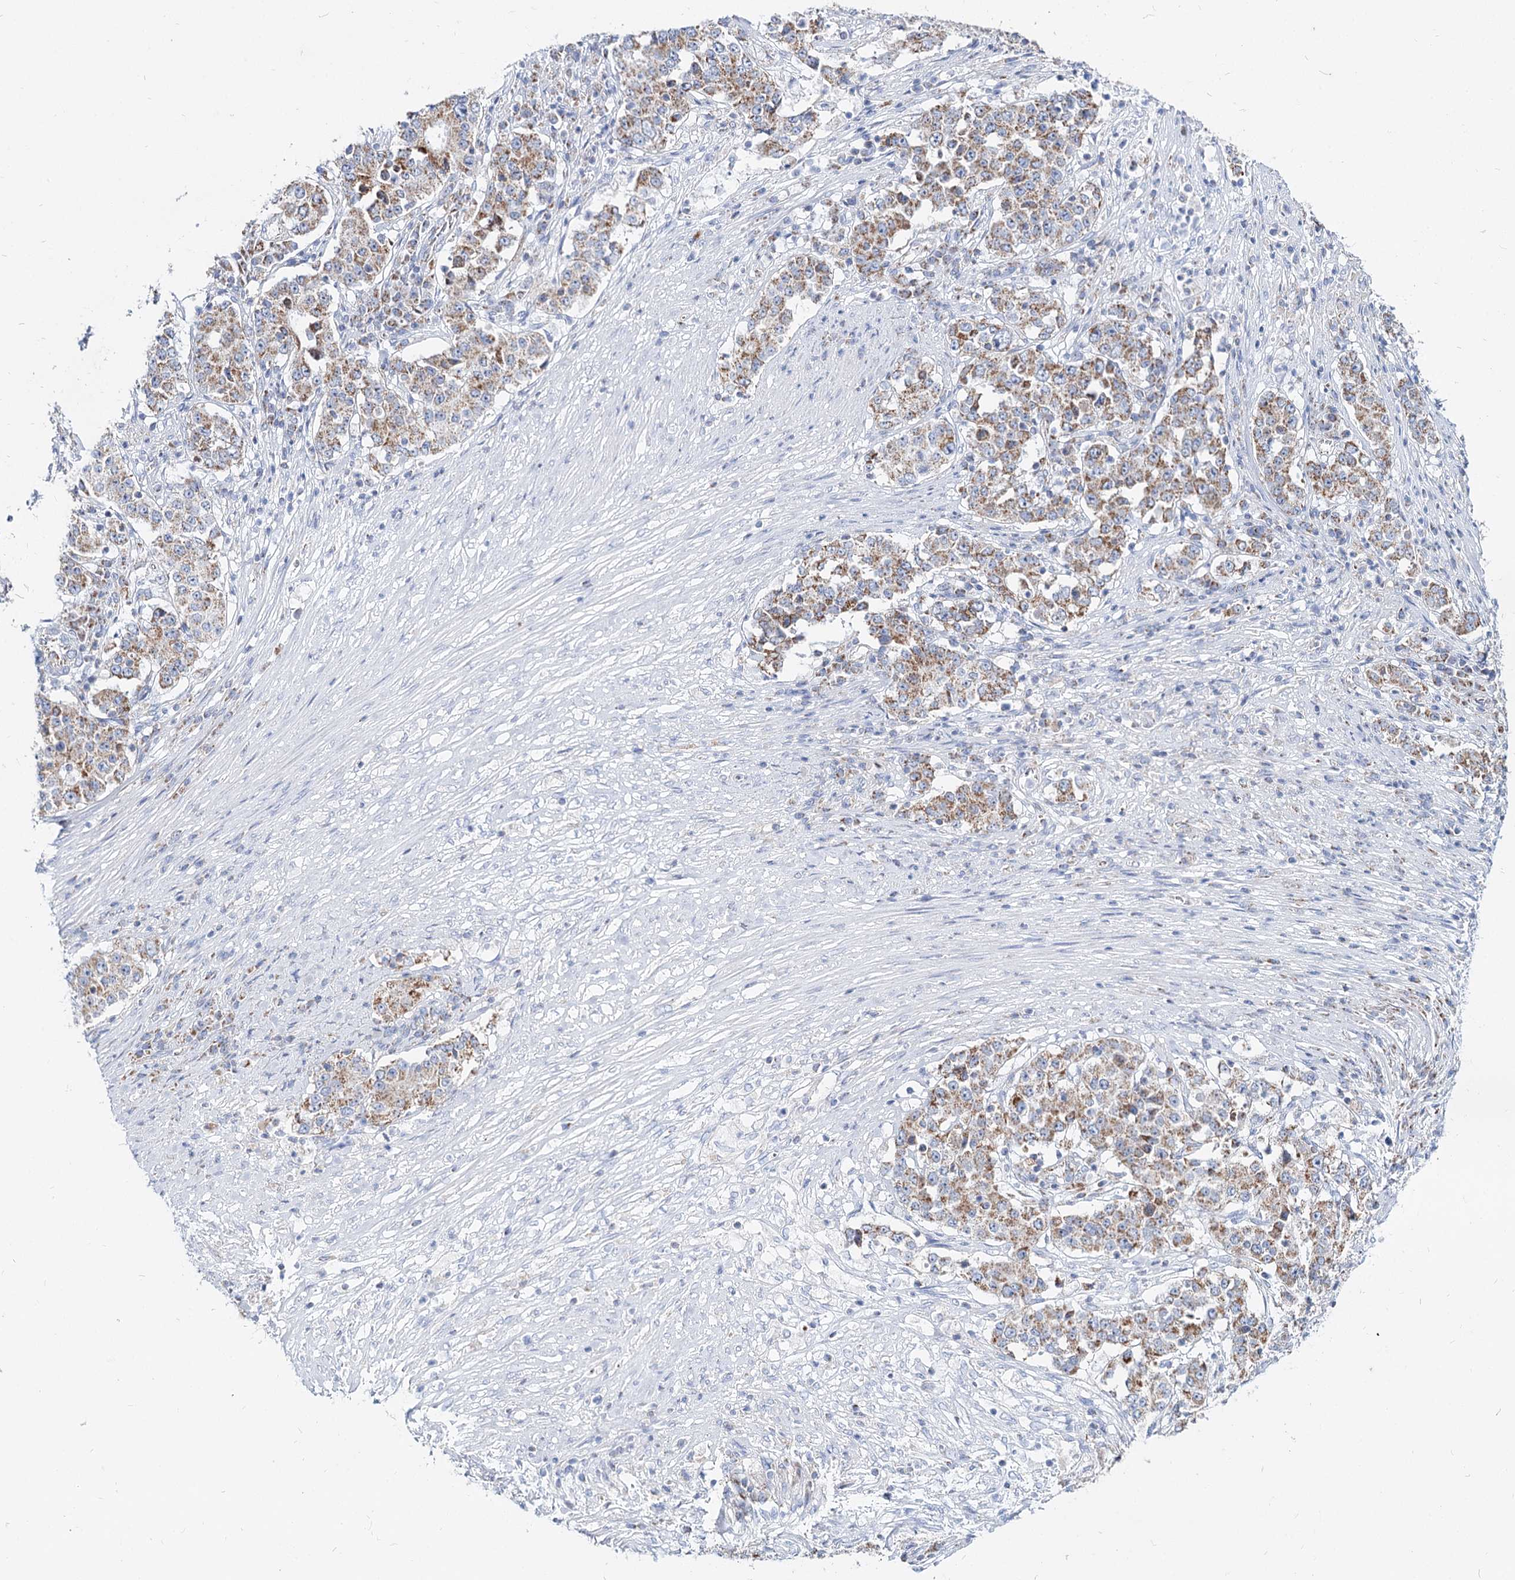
{"staining": {"intensity": "moderate", "quantity": ">75%", "location": "cytoplasmic/membranous"}, "tissue": "stomach cancer", "cell_type": "Tumor cells", "image_type": "cancer", "snomed": [{"axis": "morphology", "description": "Adenocarcinoma, NOS"}, {"axis": "topography", "description": "Stomach"}], "caption": "Immunohistochemistry (IHC) of human adenocarcinoma (stomach) shows medium levels of moderate cytoplasmic/membranous positivity in about >75% of tumor cells.", "gene": "MCCC2", "patient": {"sex": "male", "age": 59}}